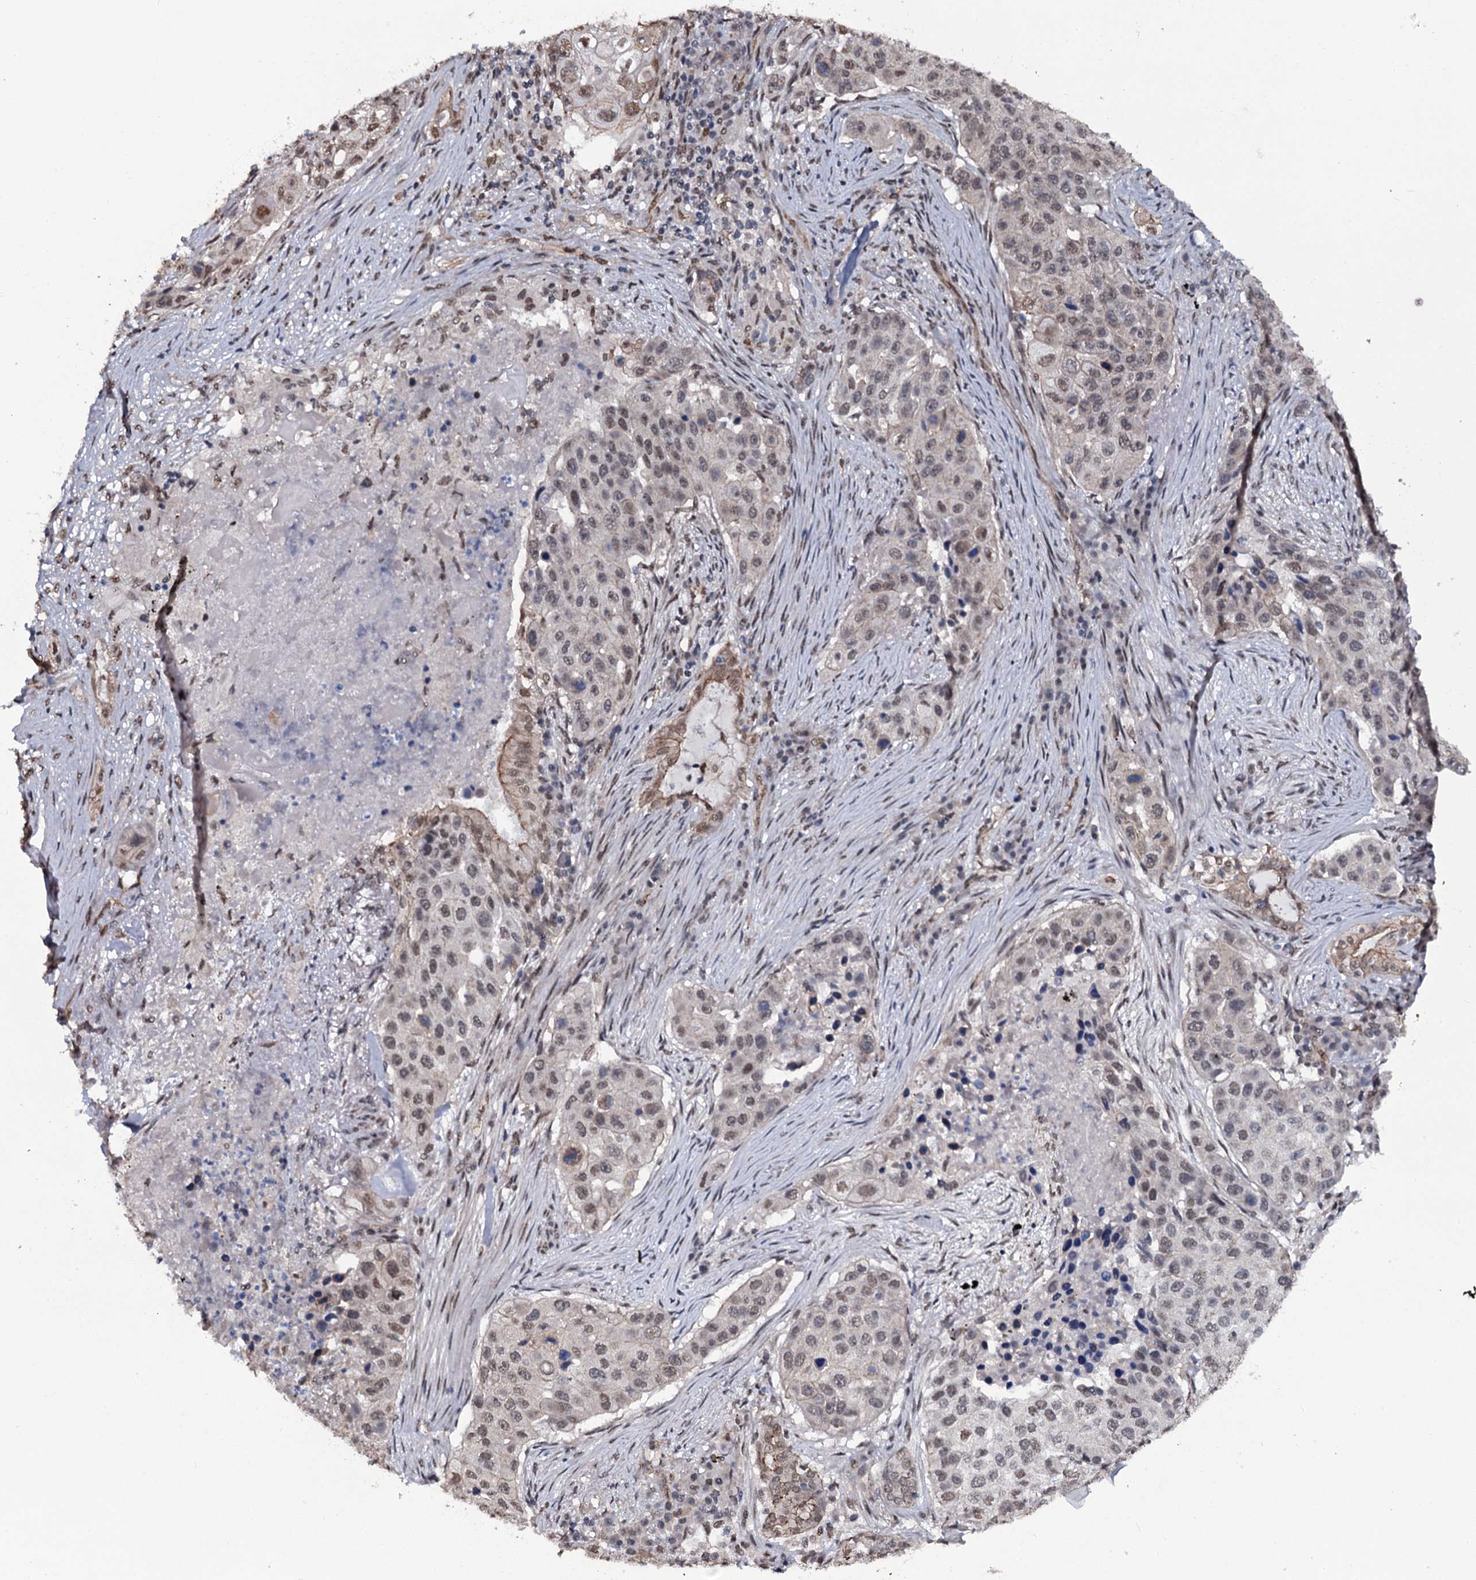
{"staining": {"intensity": "moderate", "quantity": "25%-75%", "location": "nuclear"}, "tissue": "lung cancer", "cell_type": "Tumor cells", "image_type": "cancer", "snomed": [{"axis": "morphology", "description": "Squamous cell carcinoma, NOS"}, {"axis": "topography", "description": "Lung"}], "caption": "A histopathology image of human lung cancer (squamous cell carcinoma) stained for a protein demonstrates moderate nuclear brown staining in tumor cells.", "gene": "SH2D4B", "patient": {"sex": "female", "age": 63}}